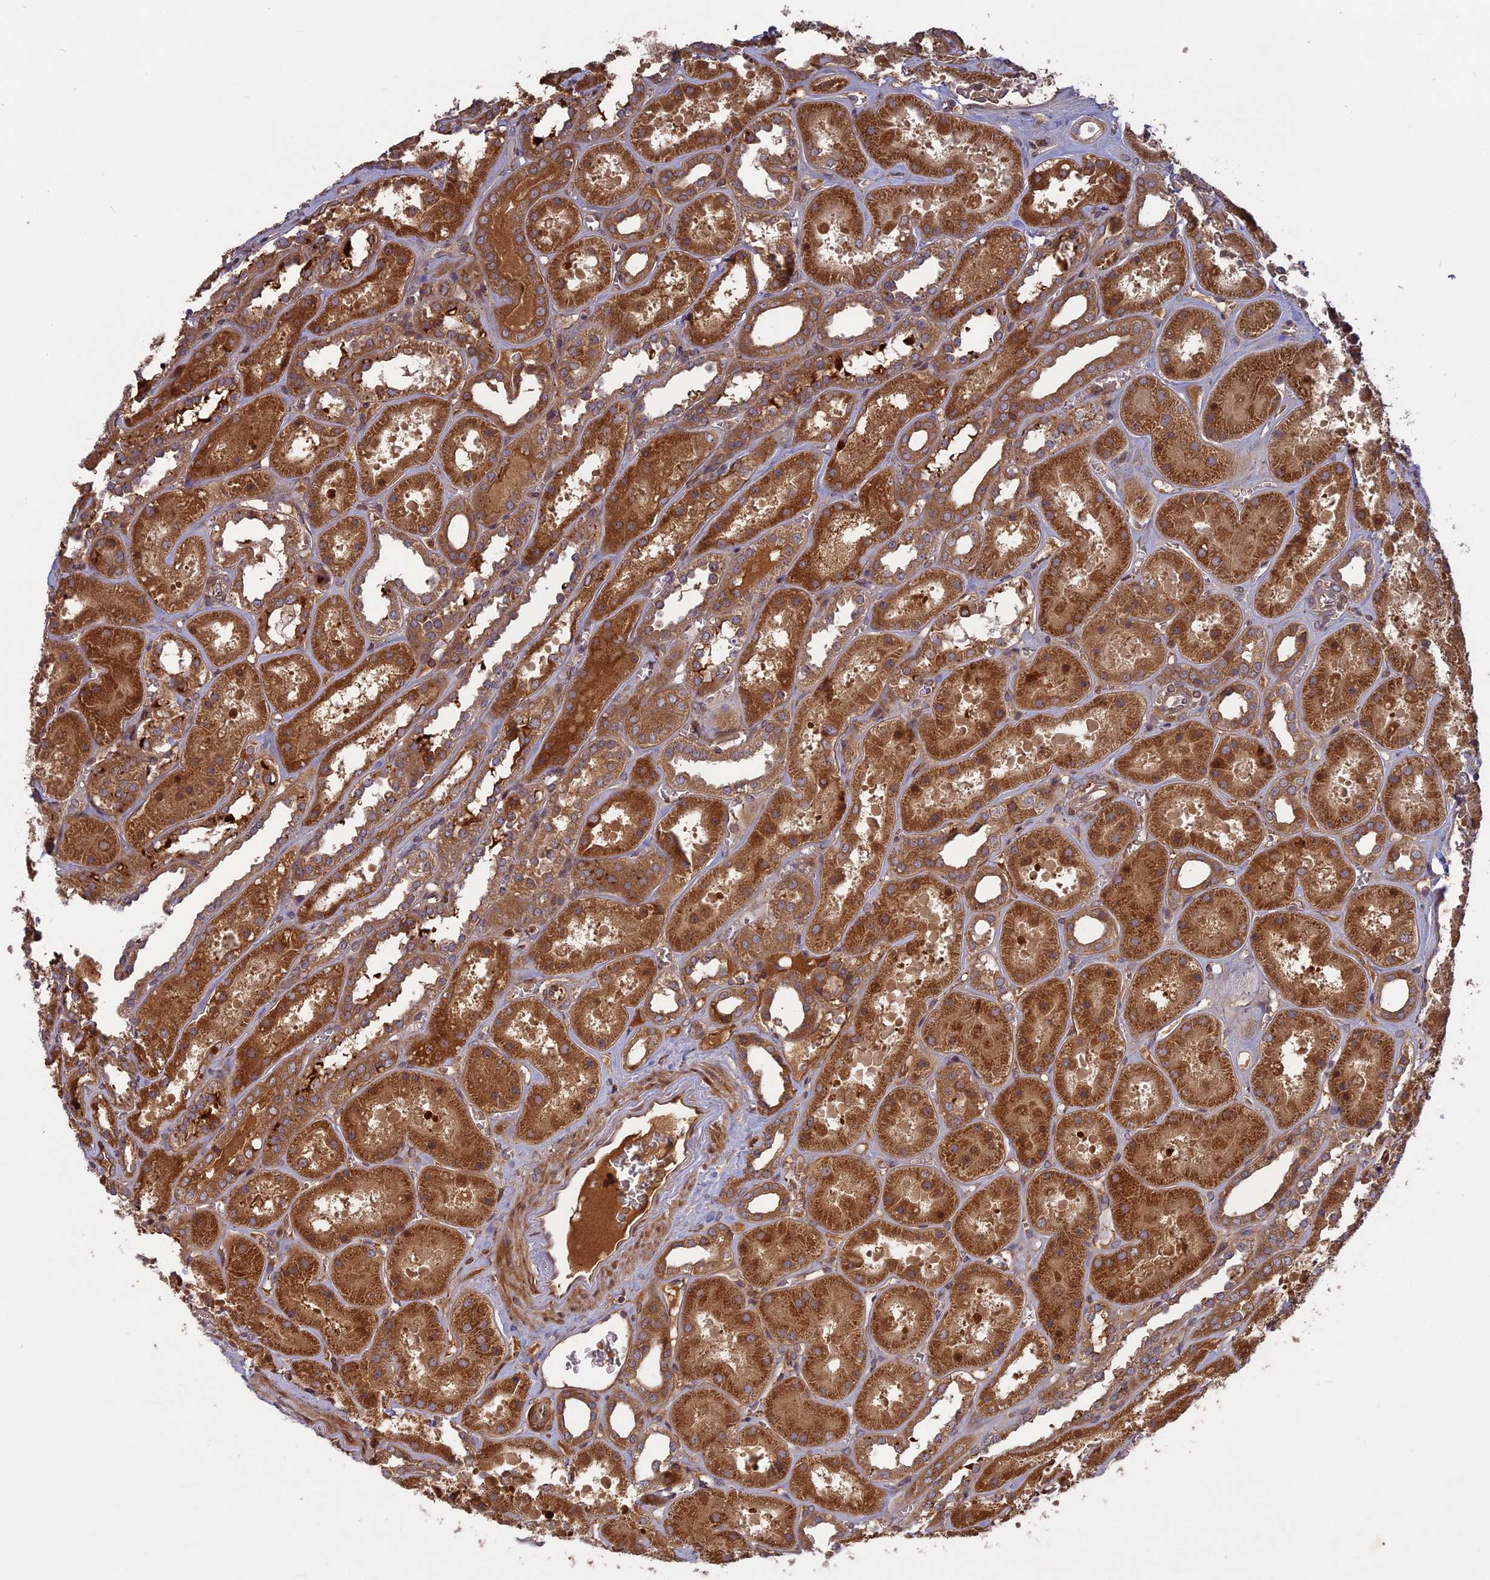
{"staining": {"intensity": "moderate", "quantity": ">75%", "location": "cytoplasmic/membranous"}, "tissue": "kidney", "cell_type": "Cells in glomeruli", "image_type": "normal", "snomed": [{"axis": "morphology", "description": "Normal tissue, NOS"}, {"axis": "topography", "description": "Kidney"}], "caption": "Kidney stained with DAB immunohistochemistry reveals medium levels of moderate cytoplasmic/membranous staining in about >75% of cells in glomeruli. (DAB IHC with brightfield microscopy, high magnification).", "gene": "TMUB2", "patient": {"sex": "female", "age": 41}}